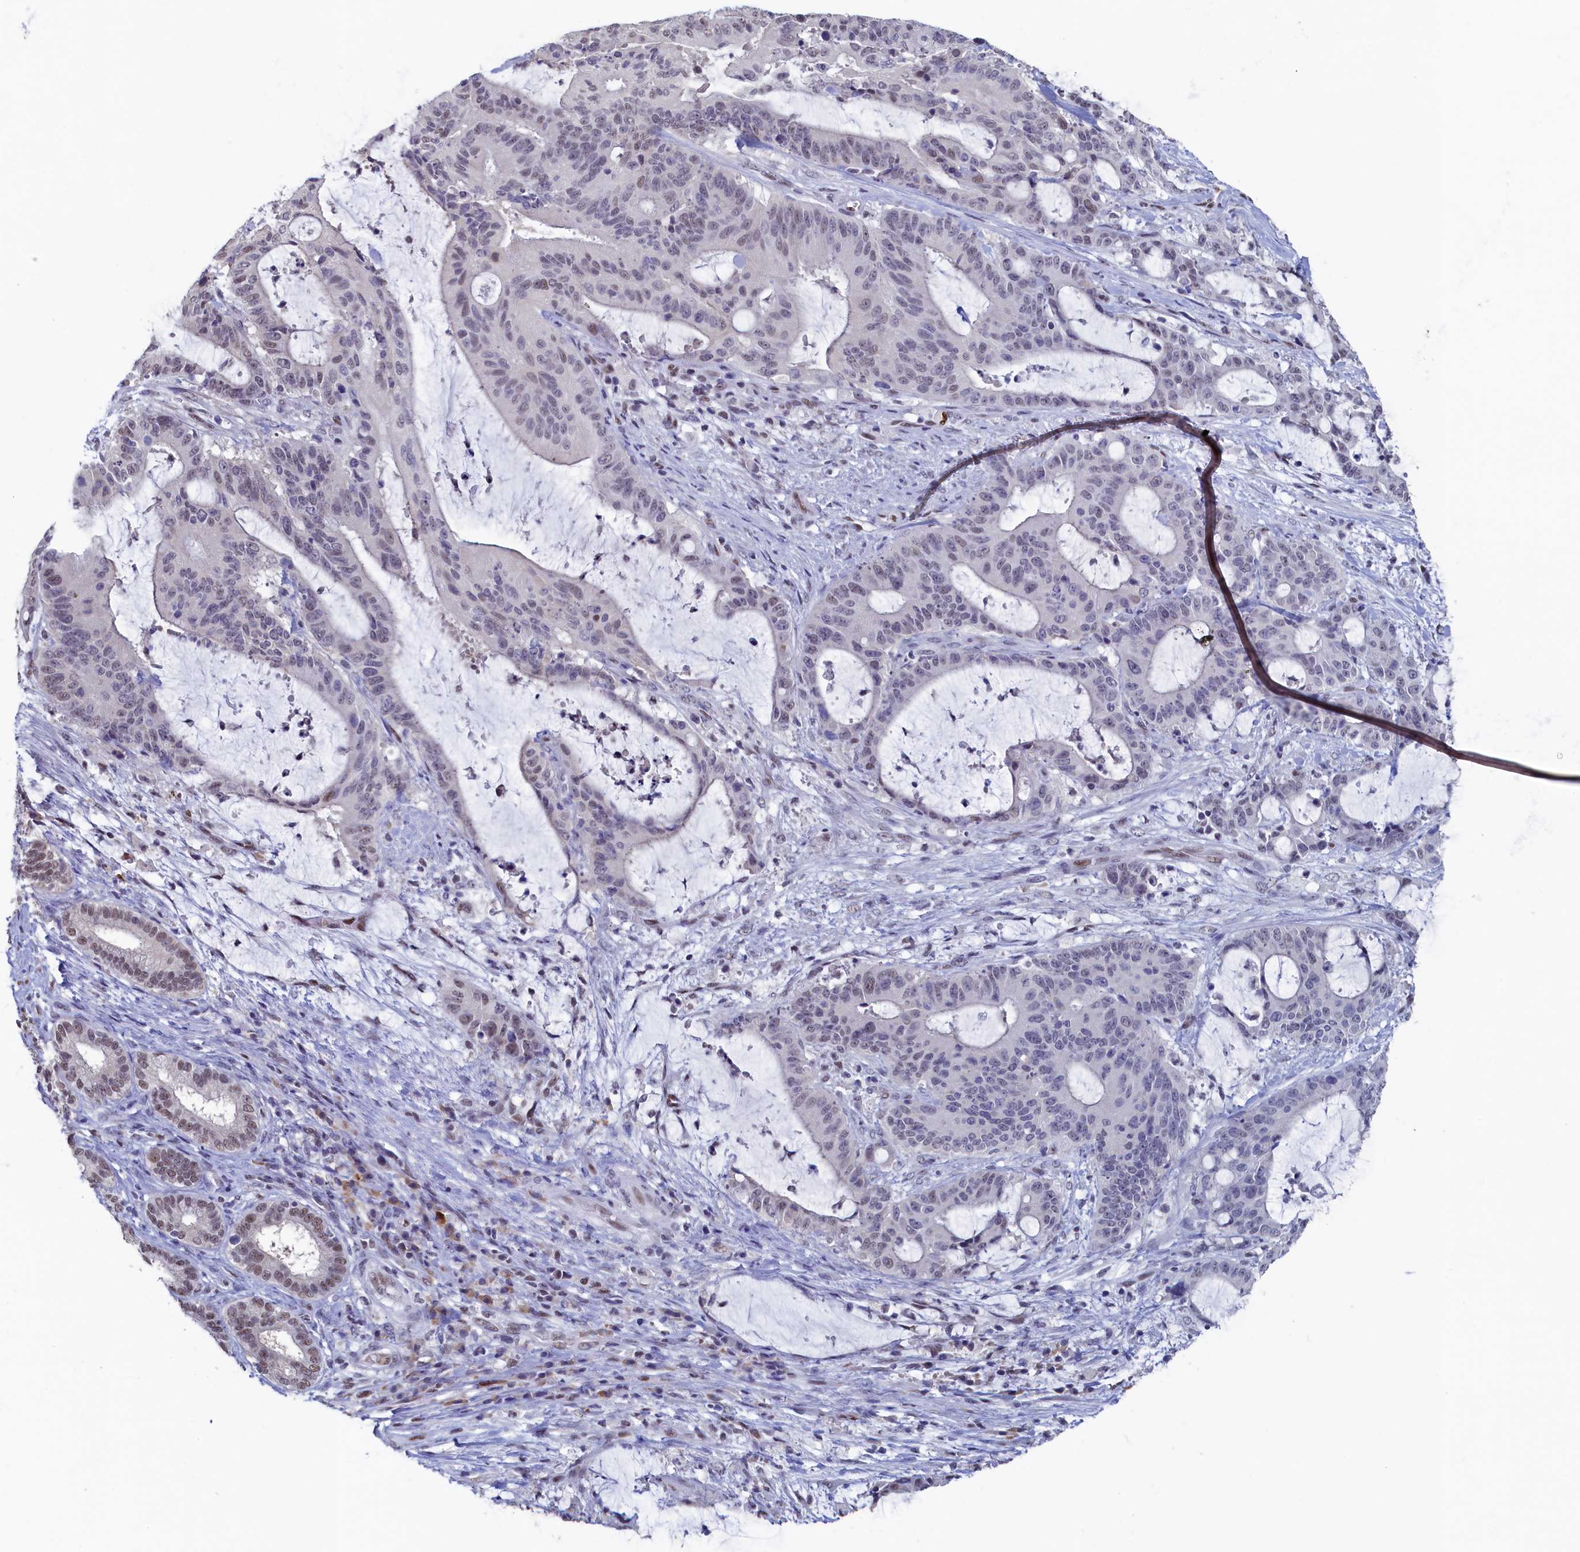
{"staining": {"intensity": "negative", "quantity": "none", "location": "none"}, "tissue": "liver cancer", "cell_type": "Tumor cells", "image_type": "cancer", "snomed": [{"axis": "morphology", "description": "Normal tissue, NOS"}, {"axis": "morphology", "description": "Cholangiocarcinoma"}, {"axis": "topography", "description": "Liver"}, {"axis": "topography", "description": "Peripheral nerve tissue"}], "caption": "This is an immunohistochemistry histopathology image of liver cholangiocarcinoma. There is no positivity in tumor cells.", "gene": "MOSPD3", "patient": {"sex": "female", "age": 73}}